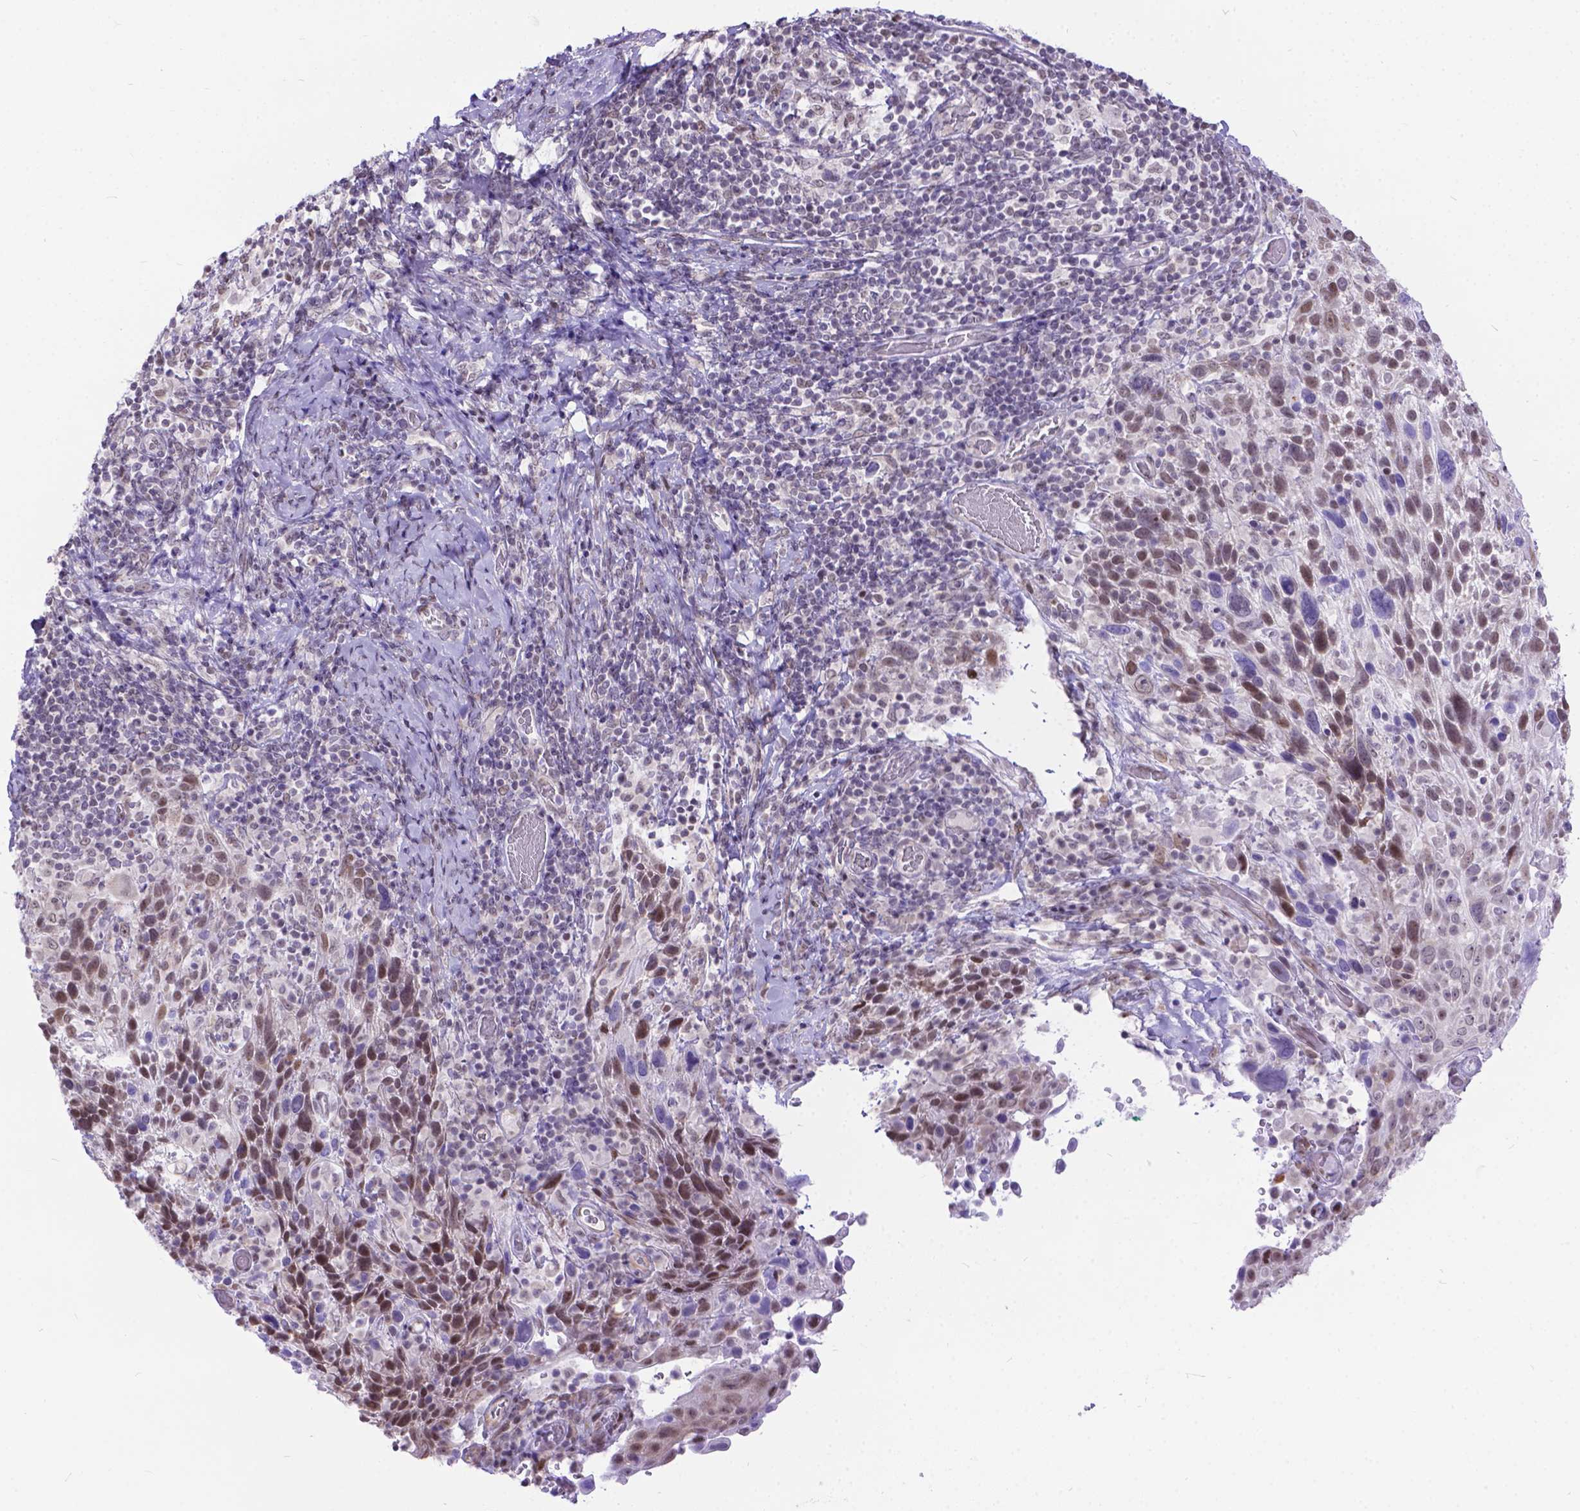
{"staining": {"intensity": "weak", "quantity": "<25%", "location": "nuclear"}, "tissue": "cervical cancer", "cell_type": "Tumor cells", "image_type": "cancer", "snomed": [{"axis": "morphology", "description": "Squamous cell carcinoma, NOS"}, {"axis": "topography", "description": "Cervix"}], "caption": "This is an immunohistochemistry (IHC) micrograph of squamous cell carcinoma (cervical). There is no staining in tumor cells.", "gene": "FAM124B", "patient": {"sex": "female", "age": 61}}